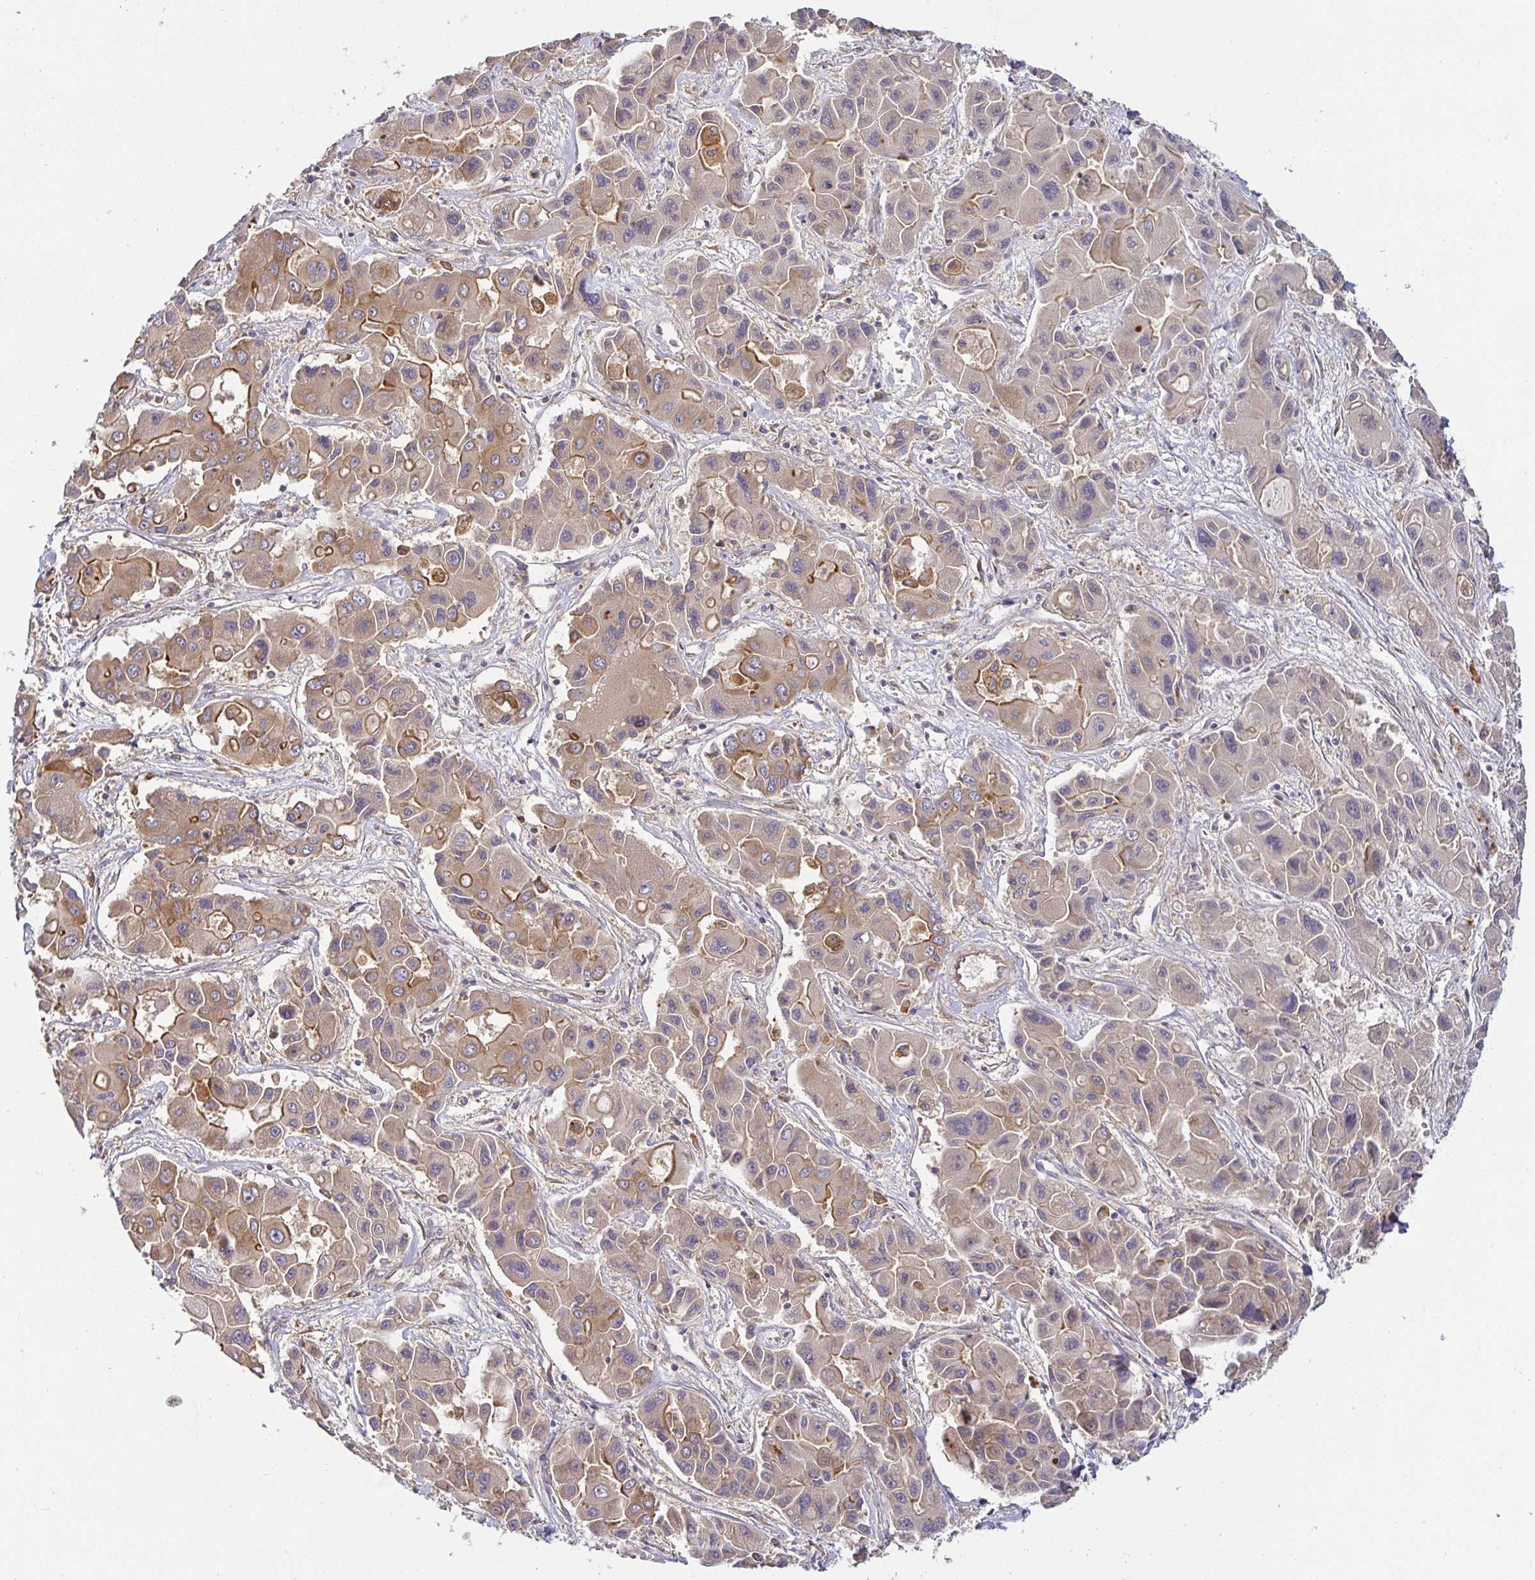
{"staining": {"intensity": "moderate", "quantity": "<25%", "location": "cytoplasmic/membranous"}, "tissue": "liver cancer", "cell_type": "Tumor cells", "image_type": "cancer", "snomed": [{"axis": "morphology", "description": "Cholangiocarcinoma"}, {"axis": "topography", "description": "Liver"}], "caption": "Brown immunohistochemical staining in cholangiocarcinoma (liver) exhibits moderate cytoplasmic/membranous expression in about <25% of tumor cells.", "gene": "SNX8", "patient": {"sex": "male", "age": 67}}